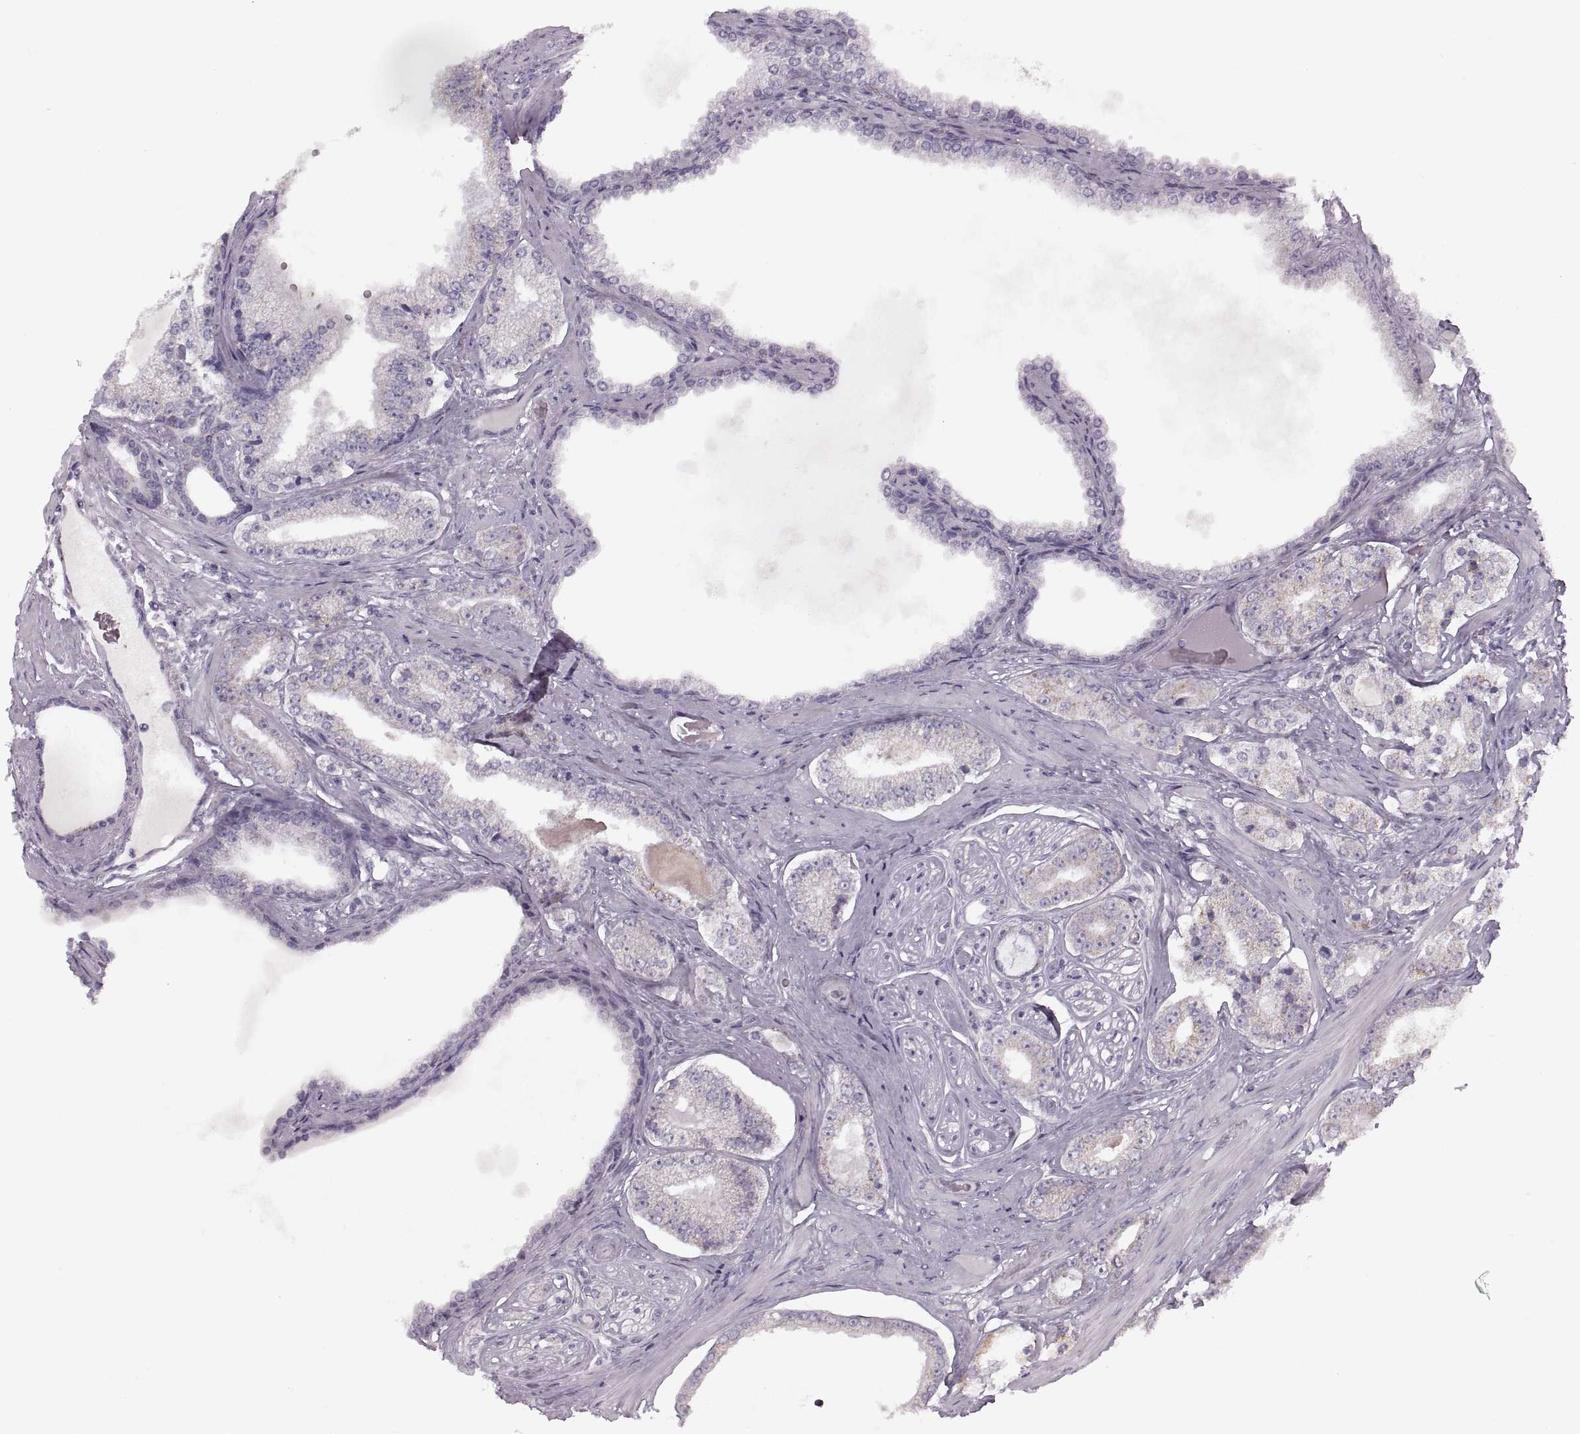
{"staining": {"intensity": "moderate", "quantity": "25%-75%", "location": "cytoplasmic/membranous"}, "tissue": "prostate cancer", "cell_type": "Tumor cells", "image_type": "cancer", "snomed": [{"axis": "morphology", "description": "Adenocarcinoma, NOS"}, {"axis": "topography", "description": "Prostate"}], "caption": "This is an image of immunohistochemistry staining of prostate cancer (adenocarcinoma), which shows moderate staining in the cytoplasmic/membranous of tumor cells.", "gene": "PIERCE1", "patient": {"sex": "male", "age": 64}}